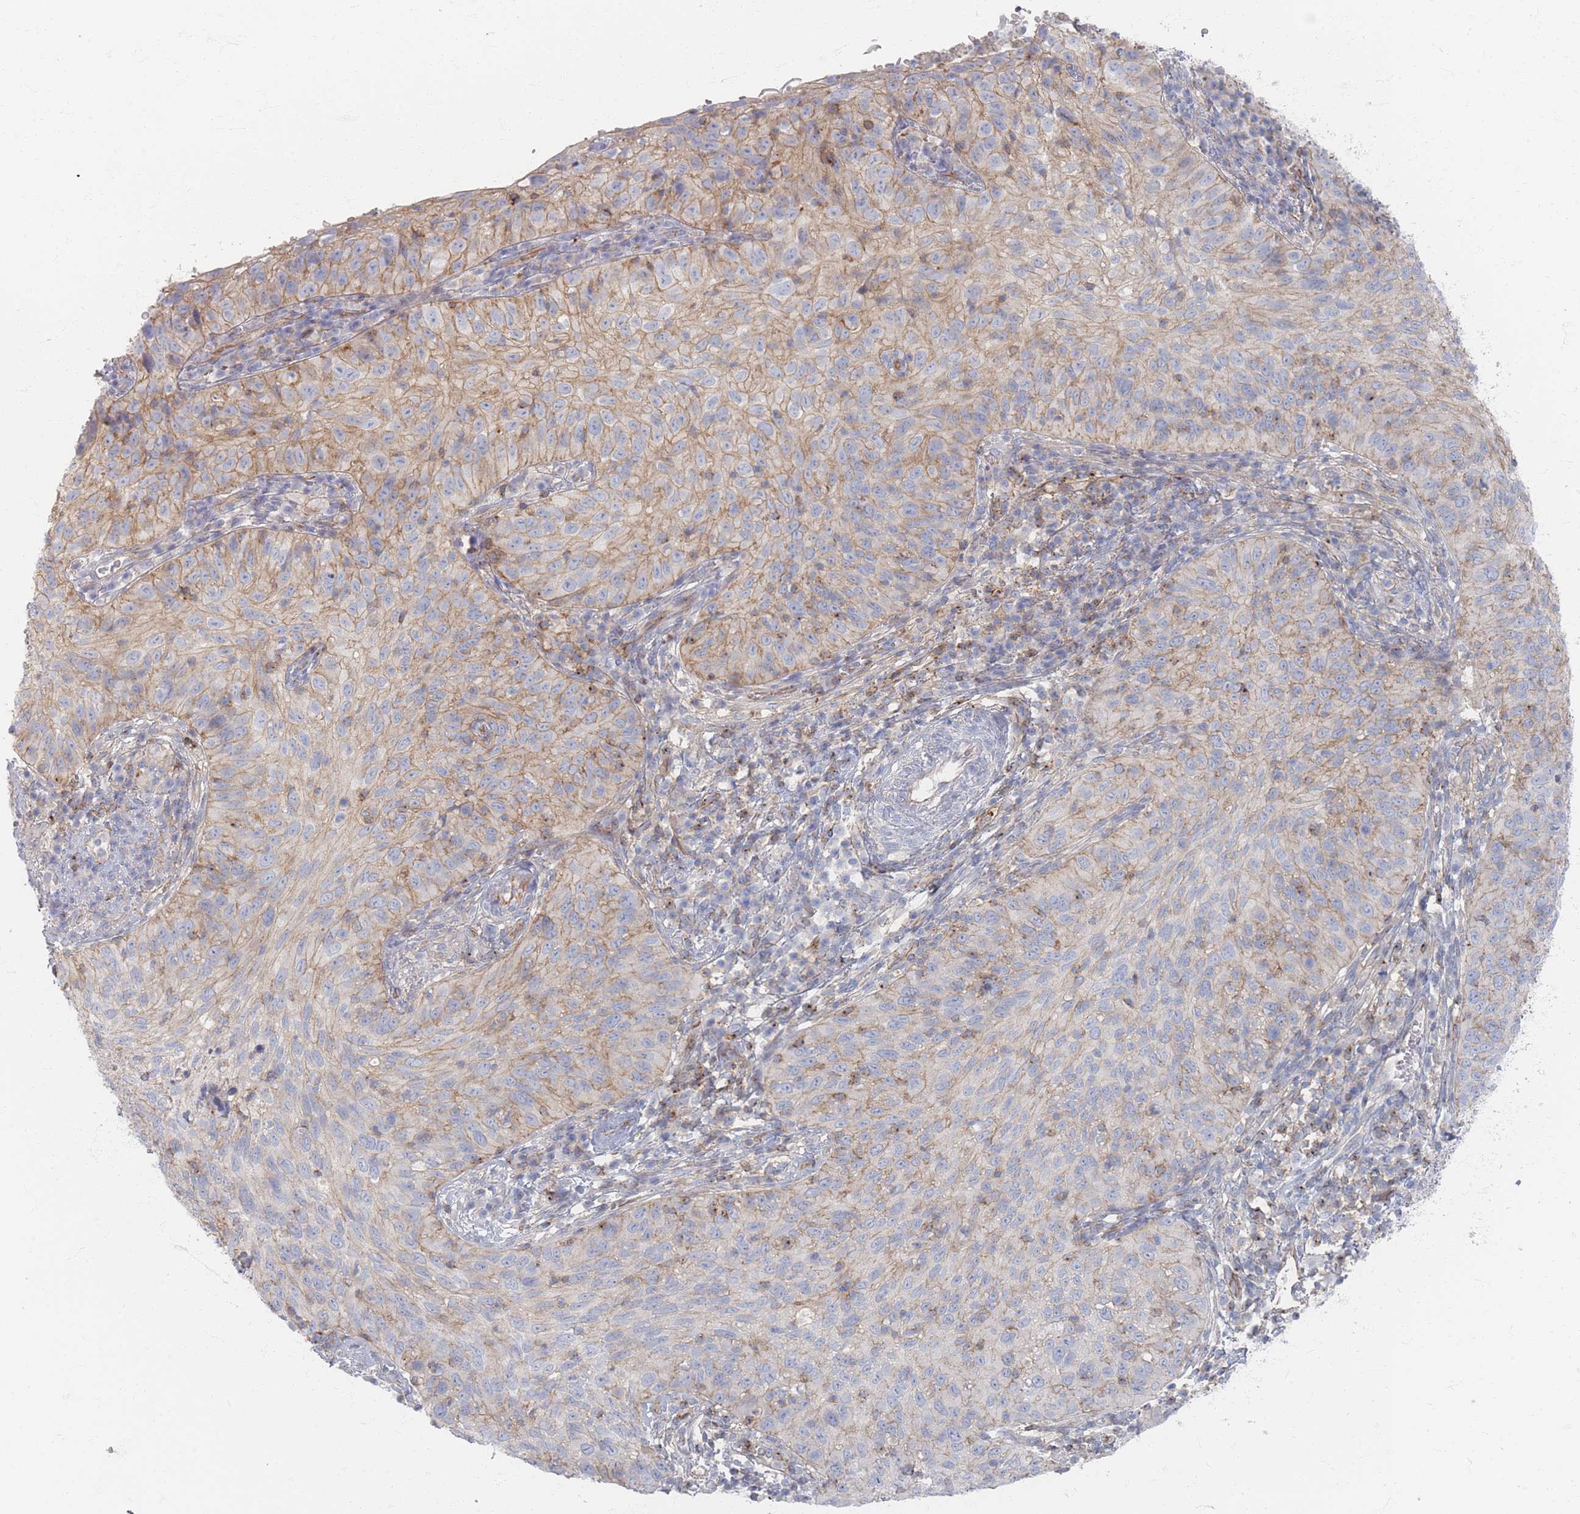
{"staining": {"intensity": "weak", "quantity": "25%-75%", "location": "cytoplasmic/membranous"}, "tissue": "cervical cancer", "cell_type": "Tumor cells", "image_type": "cancer", "snomed": [{"axis": "morphology", "description": "Squamous cell carcinoma, NOS"}, {"axis": "topography", "description": "Cervix"}], "caption": "This histopathology image shows immunohistochemistry staining of human squamous cell carcinoma (cervical), with low weak cytoplasmic/membranous positivity in approximately 25%-75% of tumor cells.", "gene": "GNB1", "patient": {"sex": "female", "age": 30}}